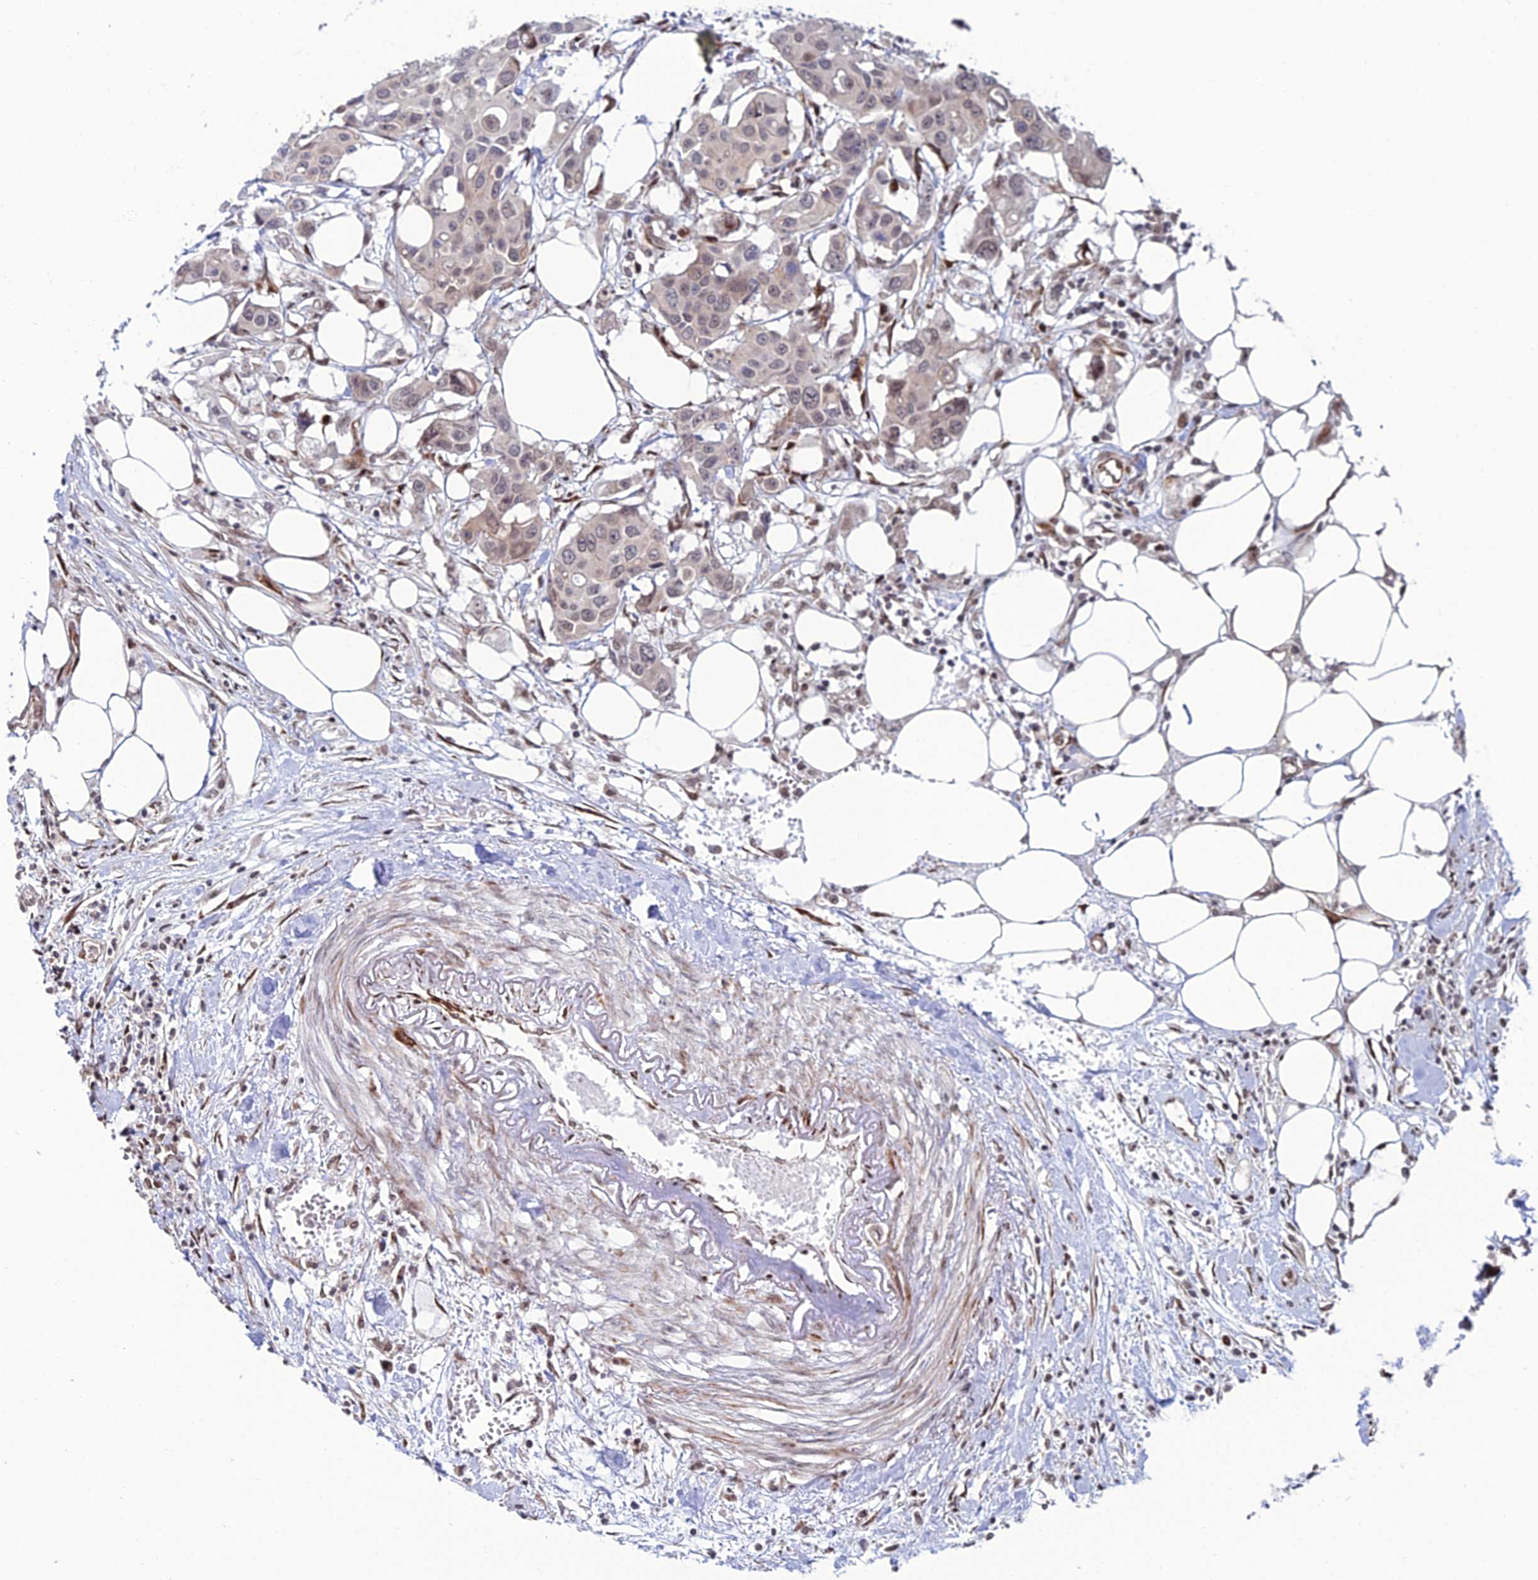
{"staining": {"intensity": "weak", "quantity": "25%-75%", "location": "cytoplasmic/membranous,nuclear"}, "tissue": "colorectal cancer", "cell_type": "Tumor cells", "image_type": "cancer", "snomed": [{"axis": "morphology", "description": "Adenocarcinoma, NOS"}, {"axis": "topography", "description": "Colon"}], "caption": "IHC staining of colorectal cancer, which displays low levels of weak cytoplasmic/membranous and nuclear expression in about 25%-75% of tumor cells indicating weak cytoplasmic/membranous and nuclear protein staining. The staining was performed using DAB (brown) for protein detection and nuclei were counterstained in hematoxylin (blue).", "gene": "ZNF668", "patient": {"sex": "male", "age": 77}}